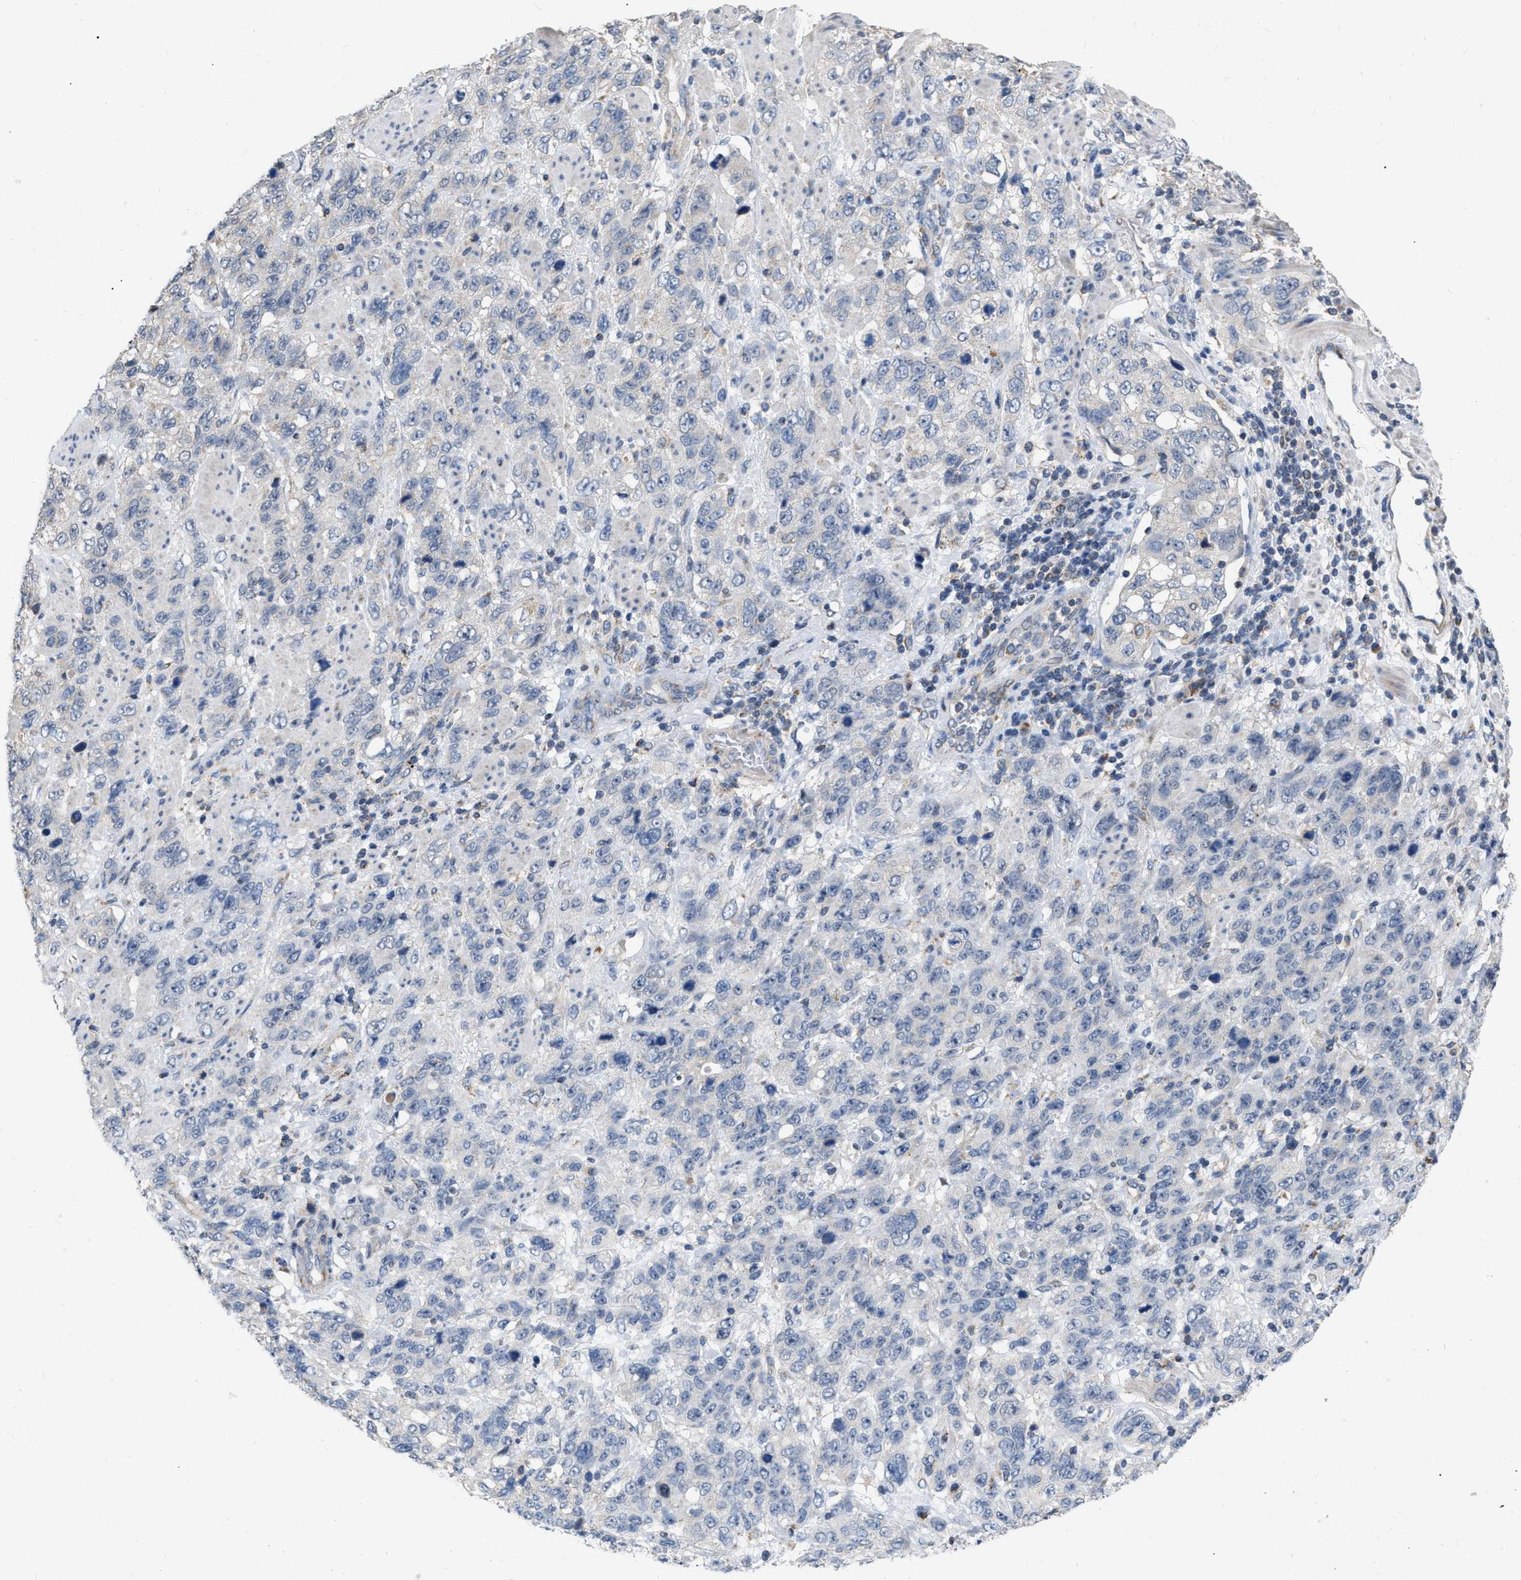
{"staining": {"intensity": "negative", "quantity": "none", "location": "none"}, "tissue": "stomach cancer", "cell_type": "Tumor cells", "image_type": "cancer", "snomed": [{"axis": "morphology", "description": "Adenocarcinoma, NOS"}, {"axis": "topography", "description": "Stomach"}], "caption": "Protein analysis of adenocarcinoma (stomach) reveals no significant positivity in tumor cells.", "gene": "DDX56", "patient": {"sex": "male", "age": 48}}